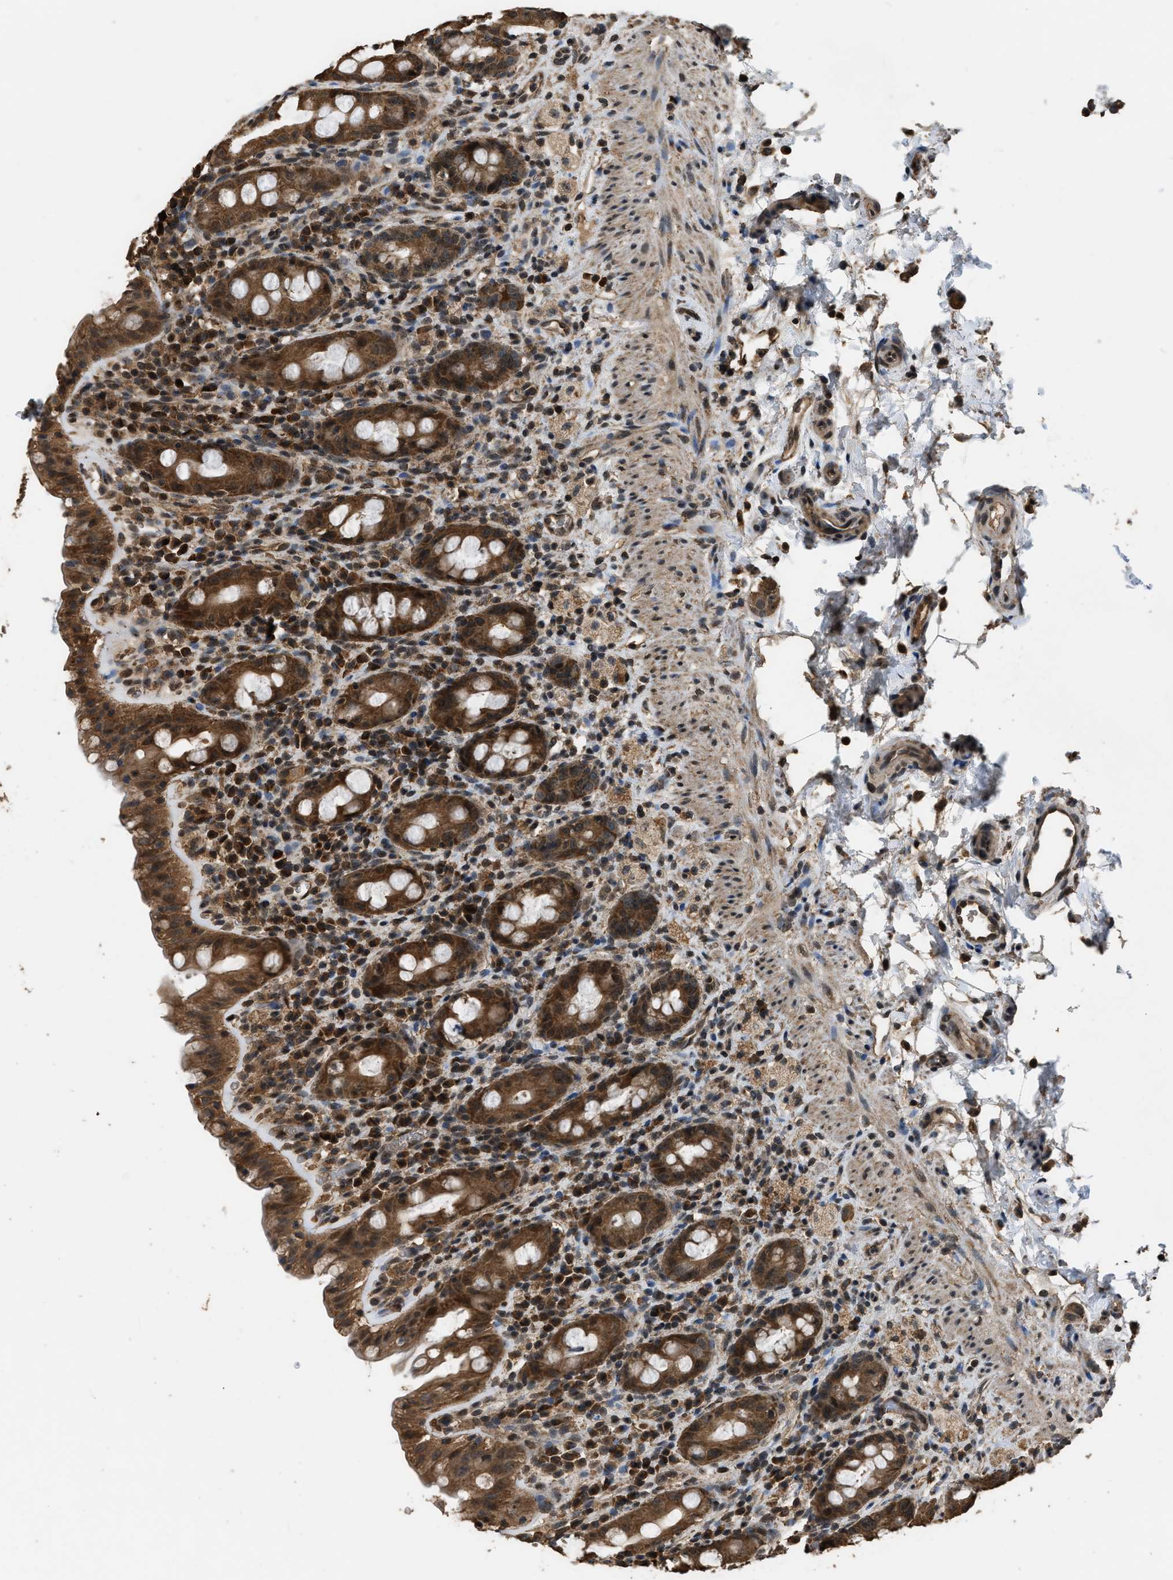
{"staining": {"intensity": "strong", "quantity": ">75%", "location": "cytoplasmic/membranous"}, "tissue": "rectum", "cell_type": "Glandular cells", "image_type": "normal", "snomed": [{"axis": "morphology", "description": "Normal tissue, NOS"}, {"axis": "topography", "description": "Rectum"}], "caption": "Approximately >75% of glandular cells in benign rectum demonstrate strong cytoplasmic/membranous protein expression as visualized by brown immunohistochemical staining.", "gene": "DENND6B", "patient": {"sex": "male", "age": 44}}